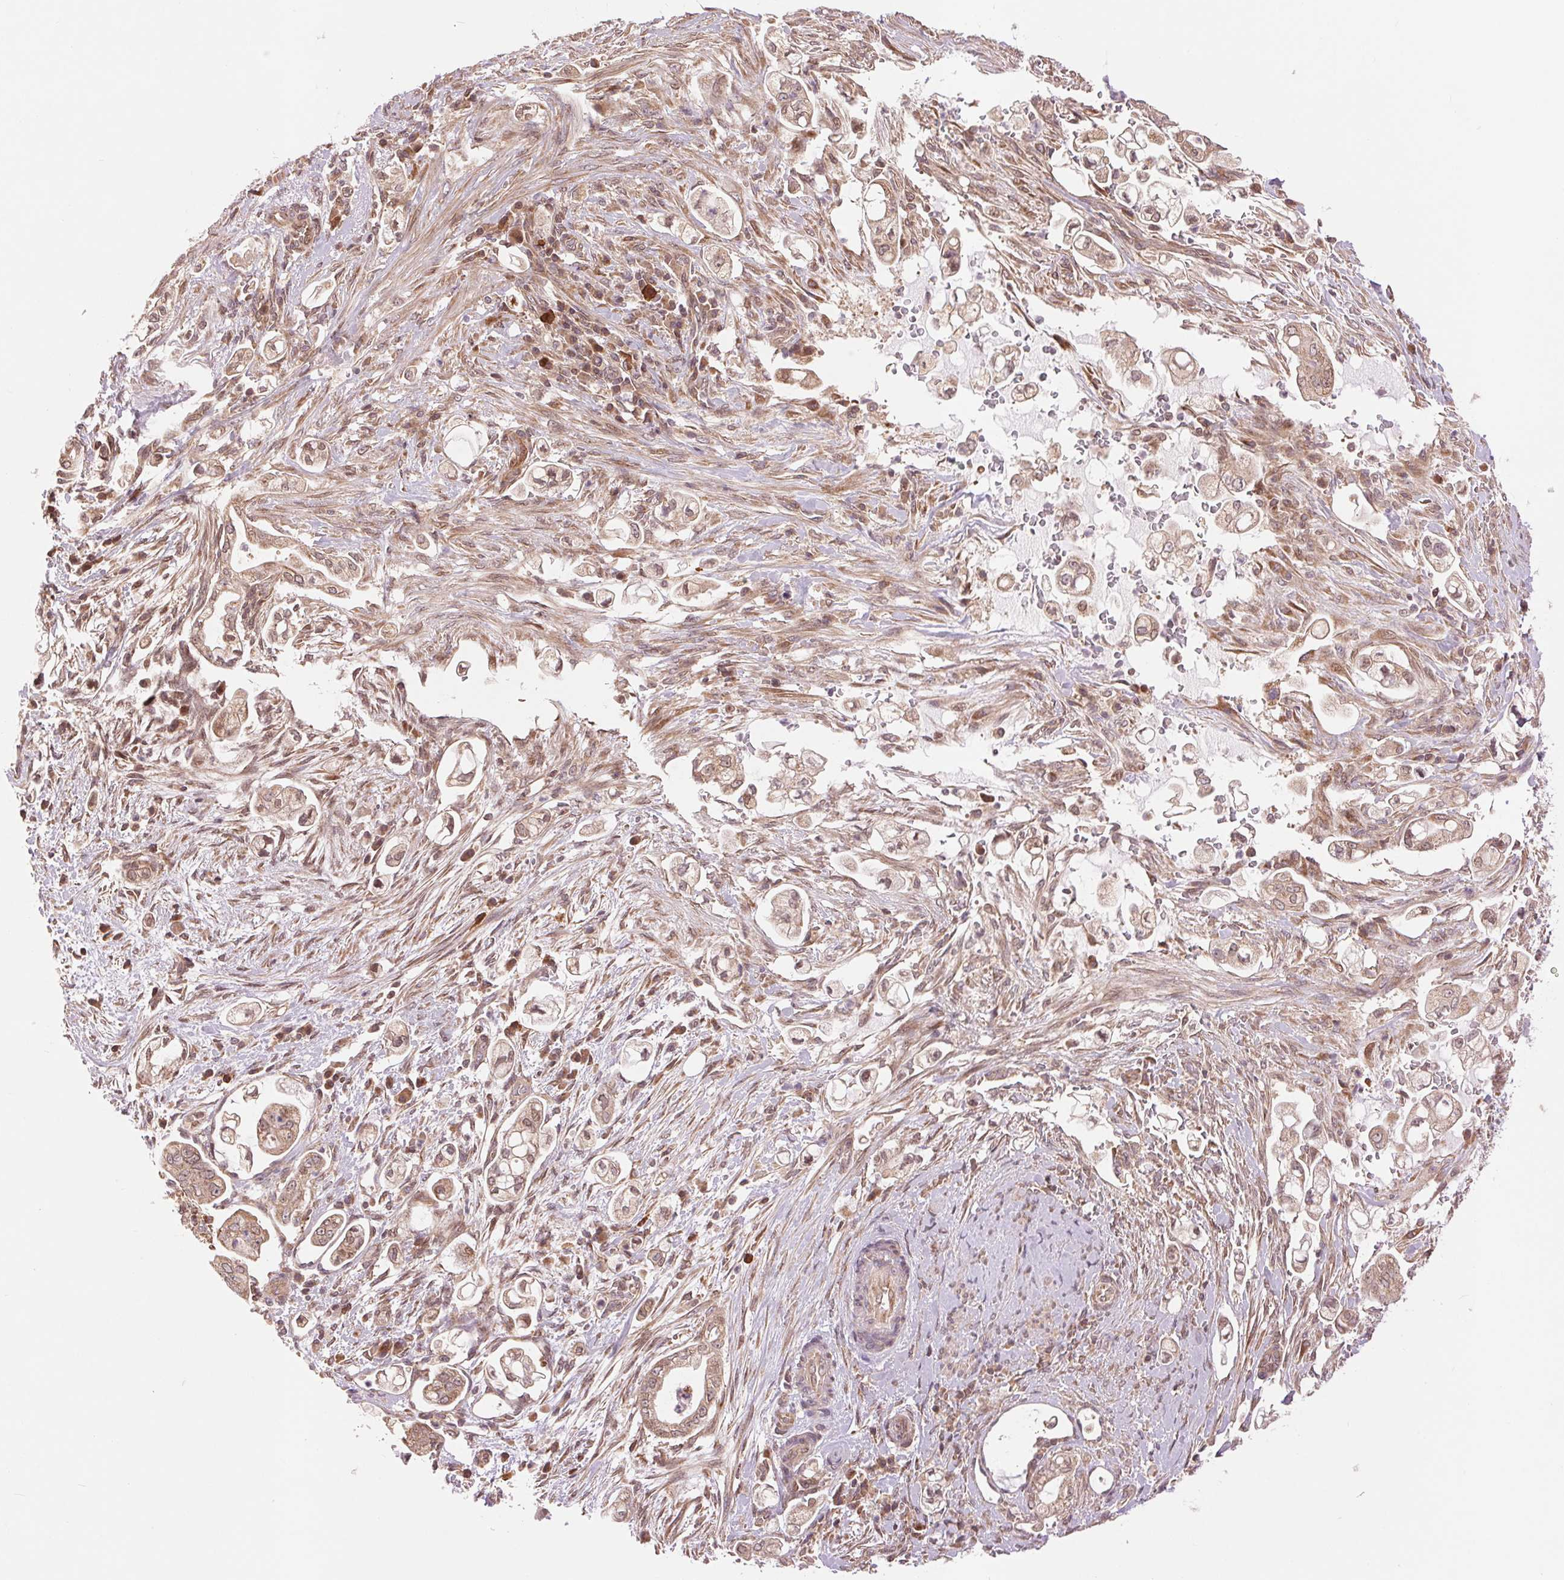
{"staining": {"intensity": "weak", "quantity": ">75%", "location": "cytoplasmic/membranous"}, "tissue": "pancreatic cancer", "cell_type": "Tumor cells", "image_type": "cancer", "snomed": [{"axis": "morphology", "description": "Adenocarcinoma, NOS"}, {"axis": "topography", "description": "Pancreas"}], "caption": "A low amount of weak cytoplasmic/membranous expression is appreciated in about >75% of tumor cells in pancreatic cancer (adenocarcinoma) tissue.", "gene": "BTF3L4", "patient": {"sex": "female", "age": 69}}